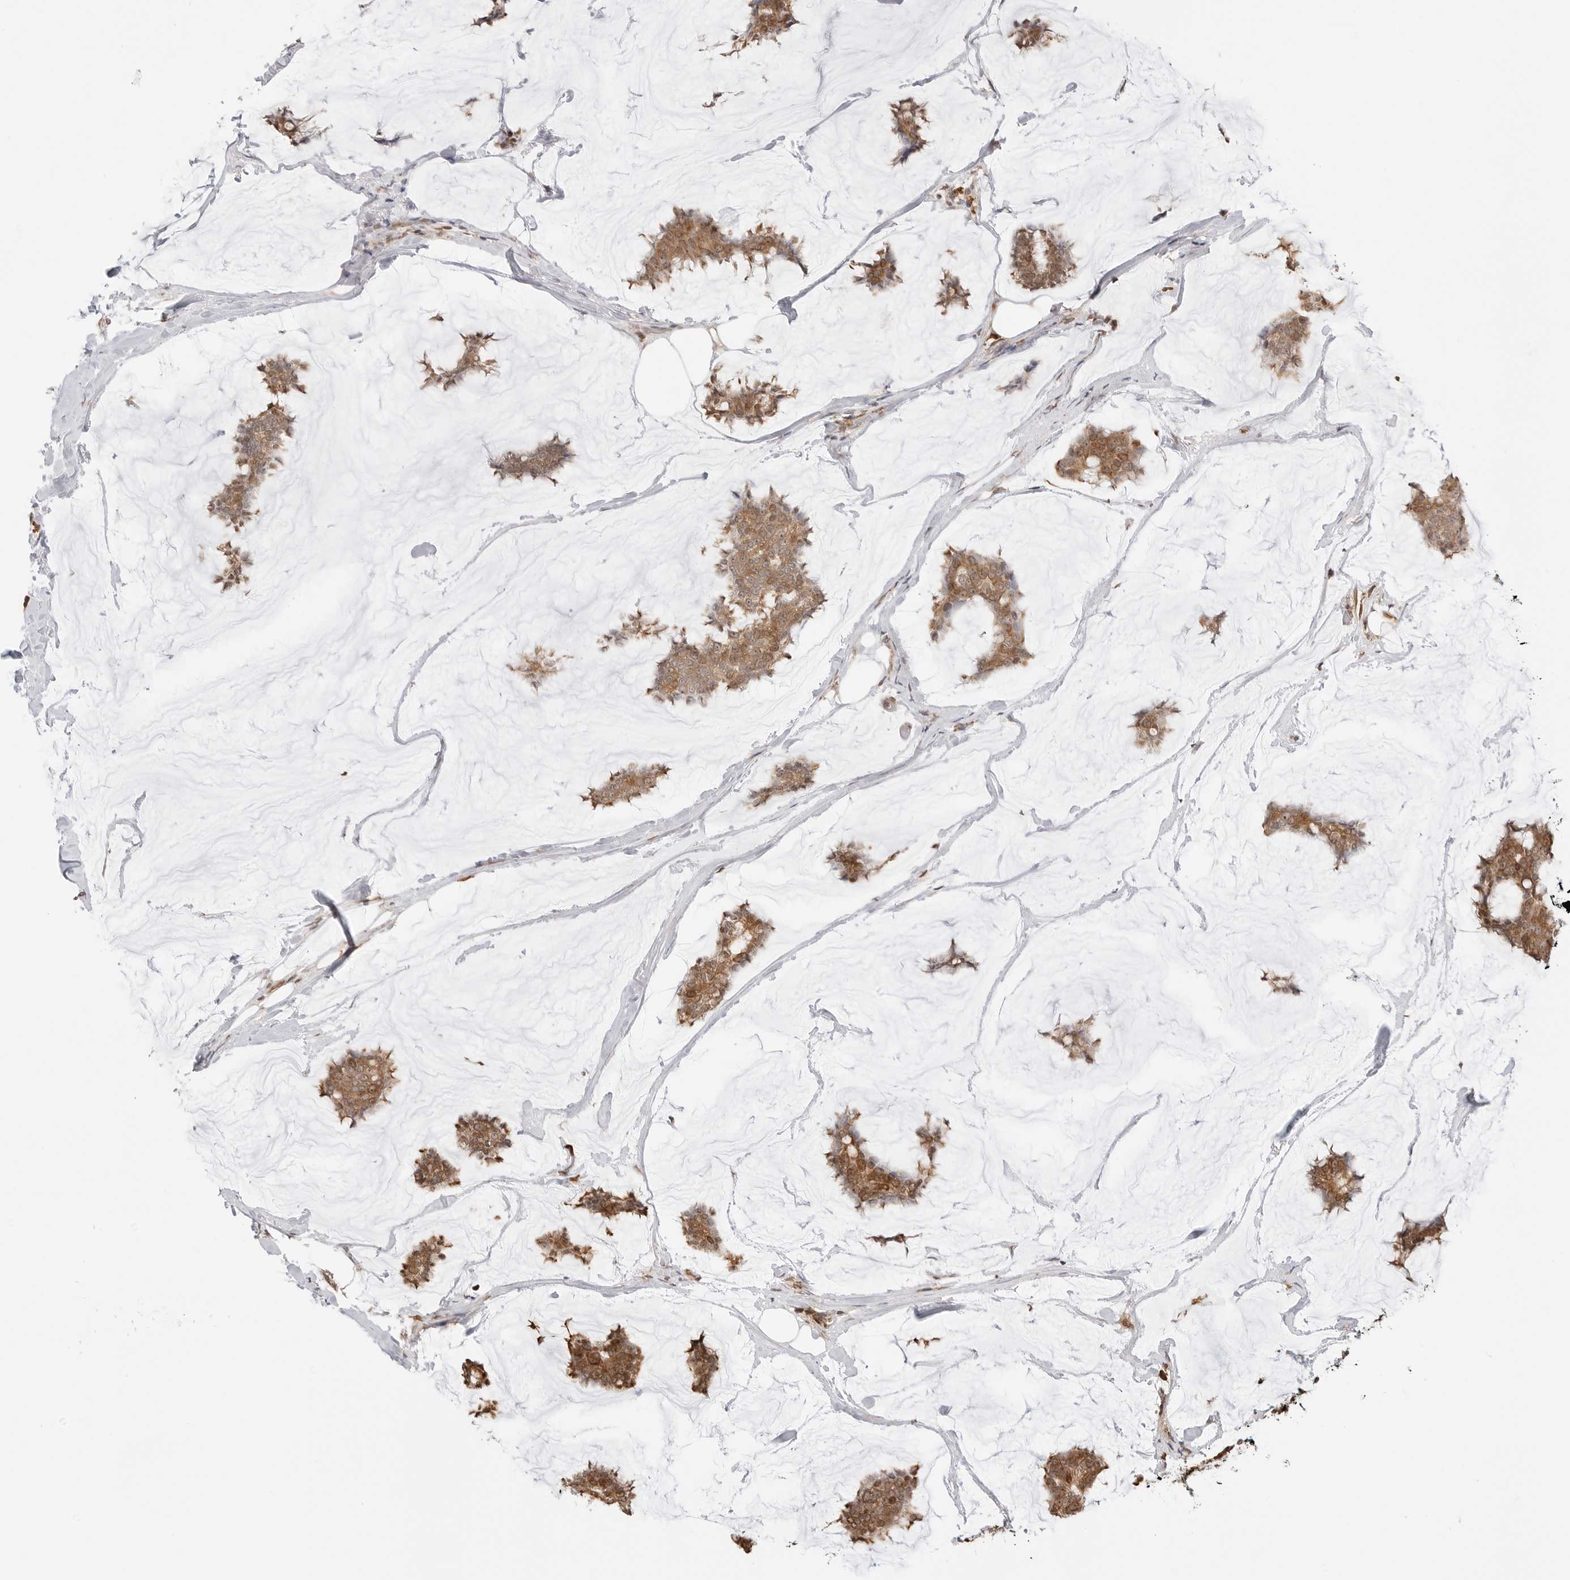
{"staining": {"intensity": "moderate", "quantity": ">75%", "location": "cytoplasmic/membranous,nuclear"}, "tissue": "breast cancer", "cell_type": "Tumor cells", "image_type": "cancer", "snomed": [{"axis": "morphology", "description": "Duct carcinoma"}, {"axis": "topography", "description": "Breast"}], "caption": "The immunohistochemical stain highlights moderate cytoplasmic/membranous and nuclear staining in tumor cells of breast invasive ductal carcinoma tissue. The staining is performed using DAB brown chromogen to label protein expression. The nuclei are counter-stained blue using hematoxylin.", "gene": "FKBP14", "patient": {"sex": "female", "age": 93}}